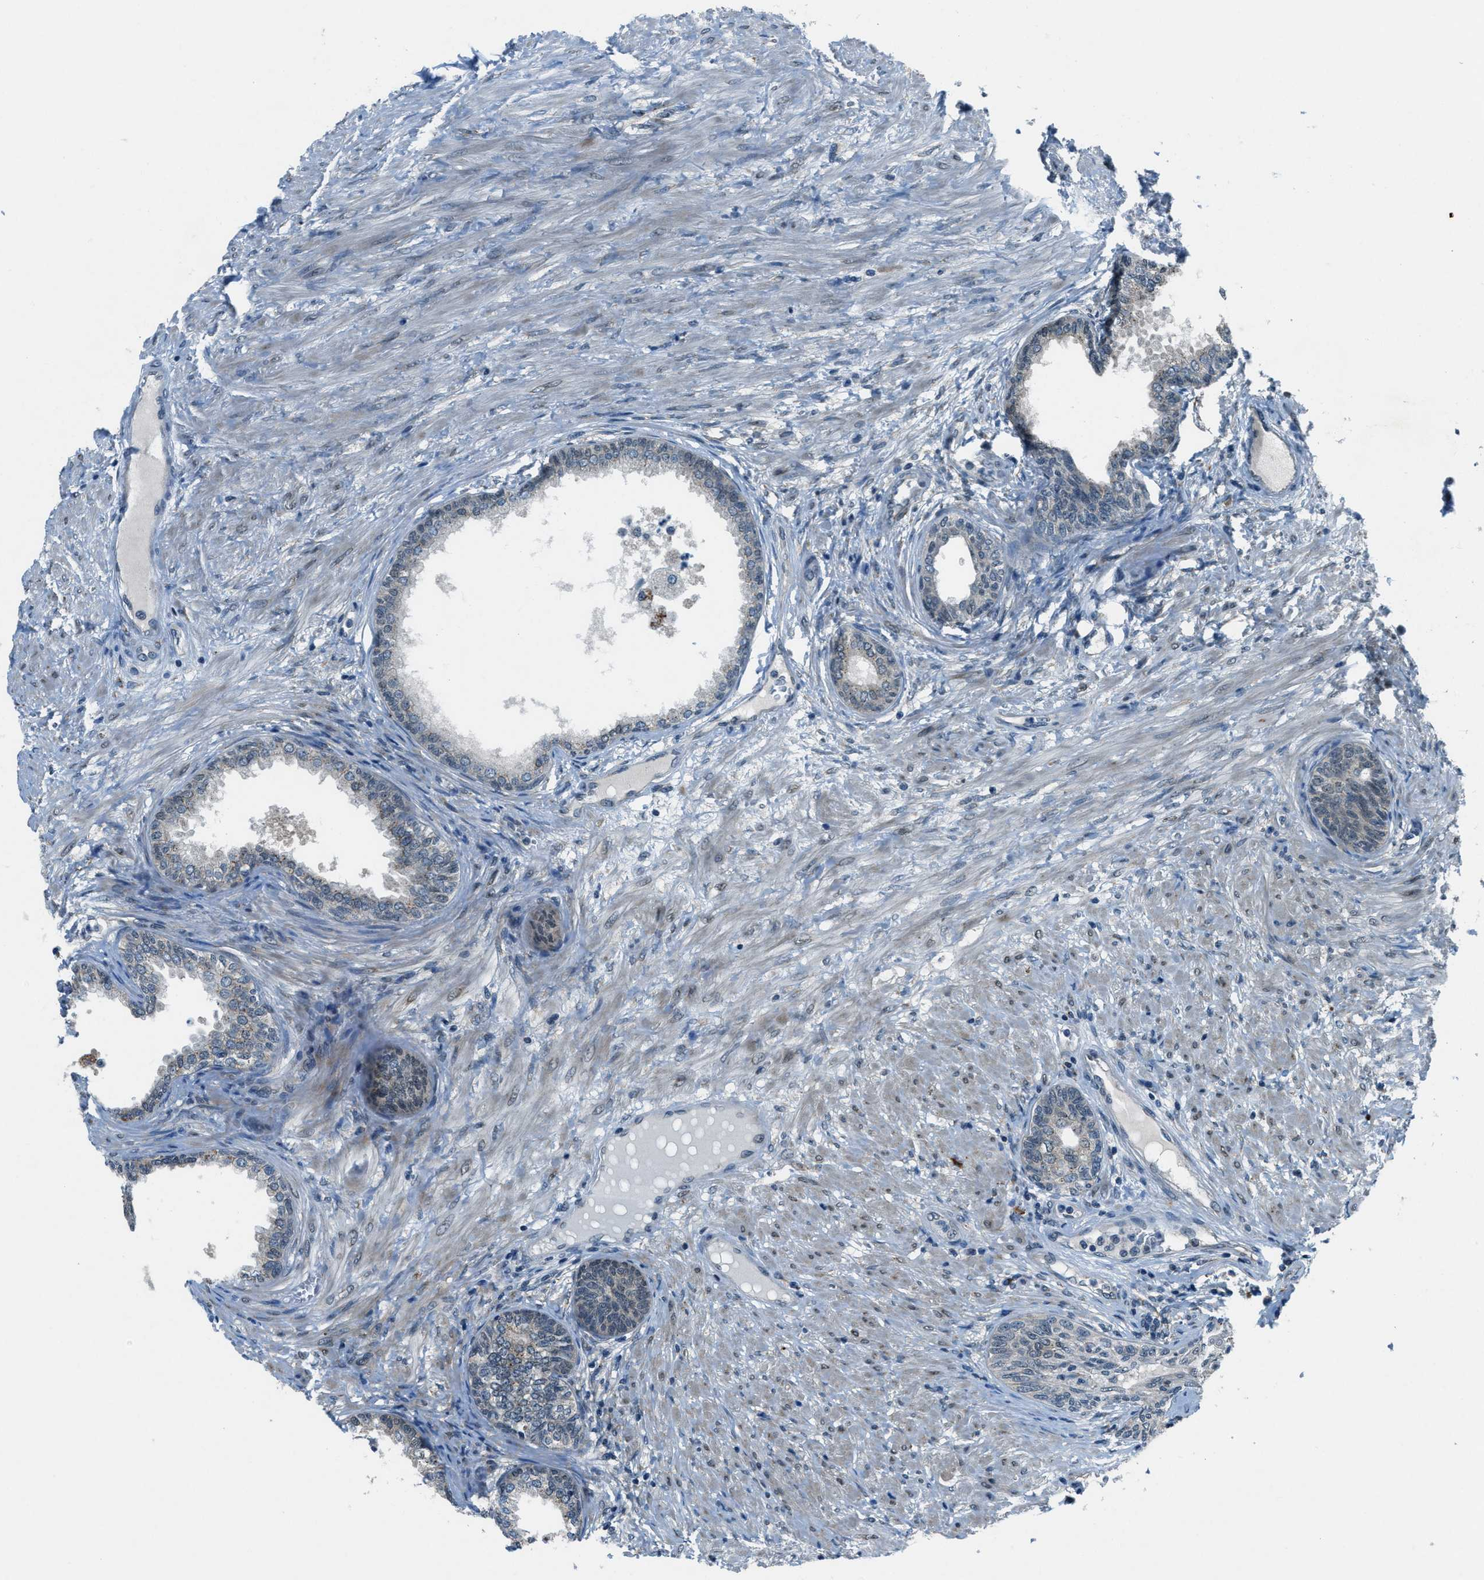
{"staining": {"intensity": "moderate", "quantity": "<25%", "location": "cytoplasmic/membranous"}, "tissue": "prostate", "cell_type": "Glandular cells", "image_type": "normal", "snomed": [{"axis": "morphology", "description": "Normal tissue, NOS"}, {"axis": "topography", "description": "Prostate"}], "caption": "Moderate cytoplasmic/membranous staining is identified in about <25% of glandular cells in normal prostate. The staining was performed using DAB (3,3'-diaminobenzidine), with brown indicating positive protein expression. Nuclei are stained blue with hematoxylin.", "gene": "GINM1", "patient": {"sex": "male", "age": 76}}